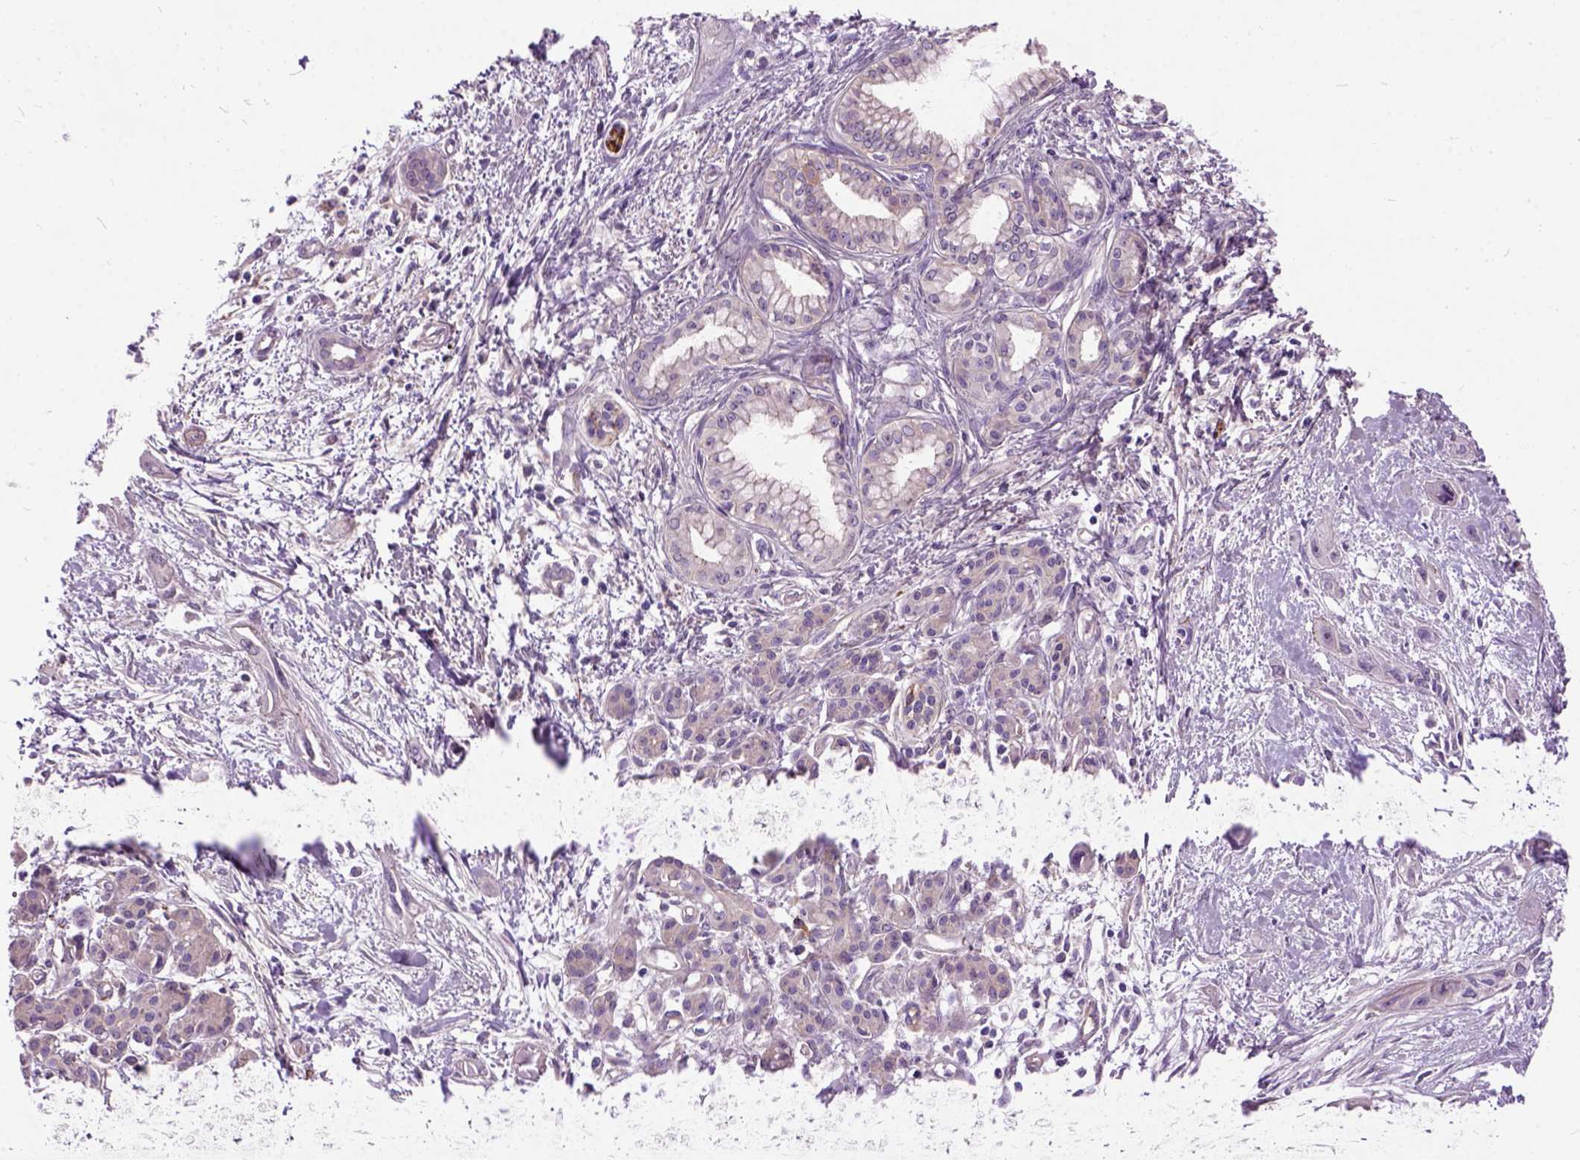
{"staining": {"intensity": "negative", "quantity": "none", "location": "none"}, "tissue": "pancreatic cancer", "cell_type": "Tumor cells", "image_type": "cancer", "snomed": [{"axis": "morphology", "description": "Adenocarcinoma, NOS"}, {"axis": "topography", "description": "Pancreas"}], "caption": "Protein analysis of pancreatic adenocarcinoma exhibits no significant positivity in tumor cells. The staining is performed using DAB (3,3'-diaminobenzidine) brown chromogen with nuclei counter-stained in using hematoxylin.", "gene": "MAPT", "patient": {"sex": "female", "age": 55}}